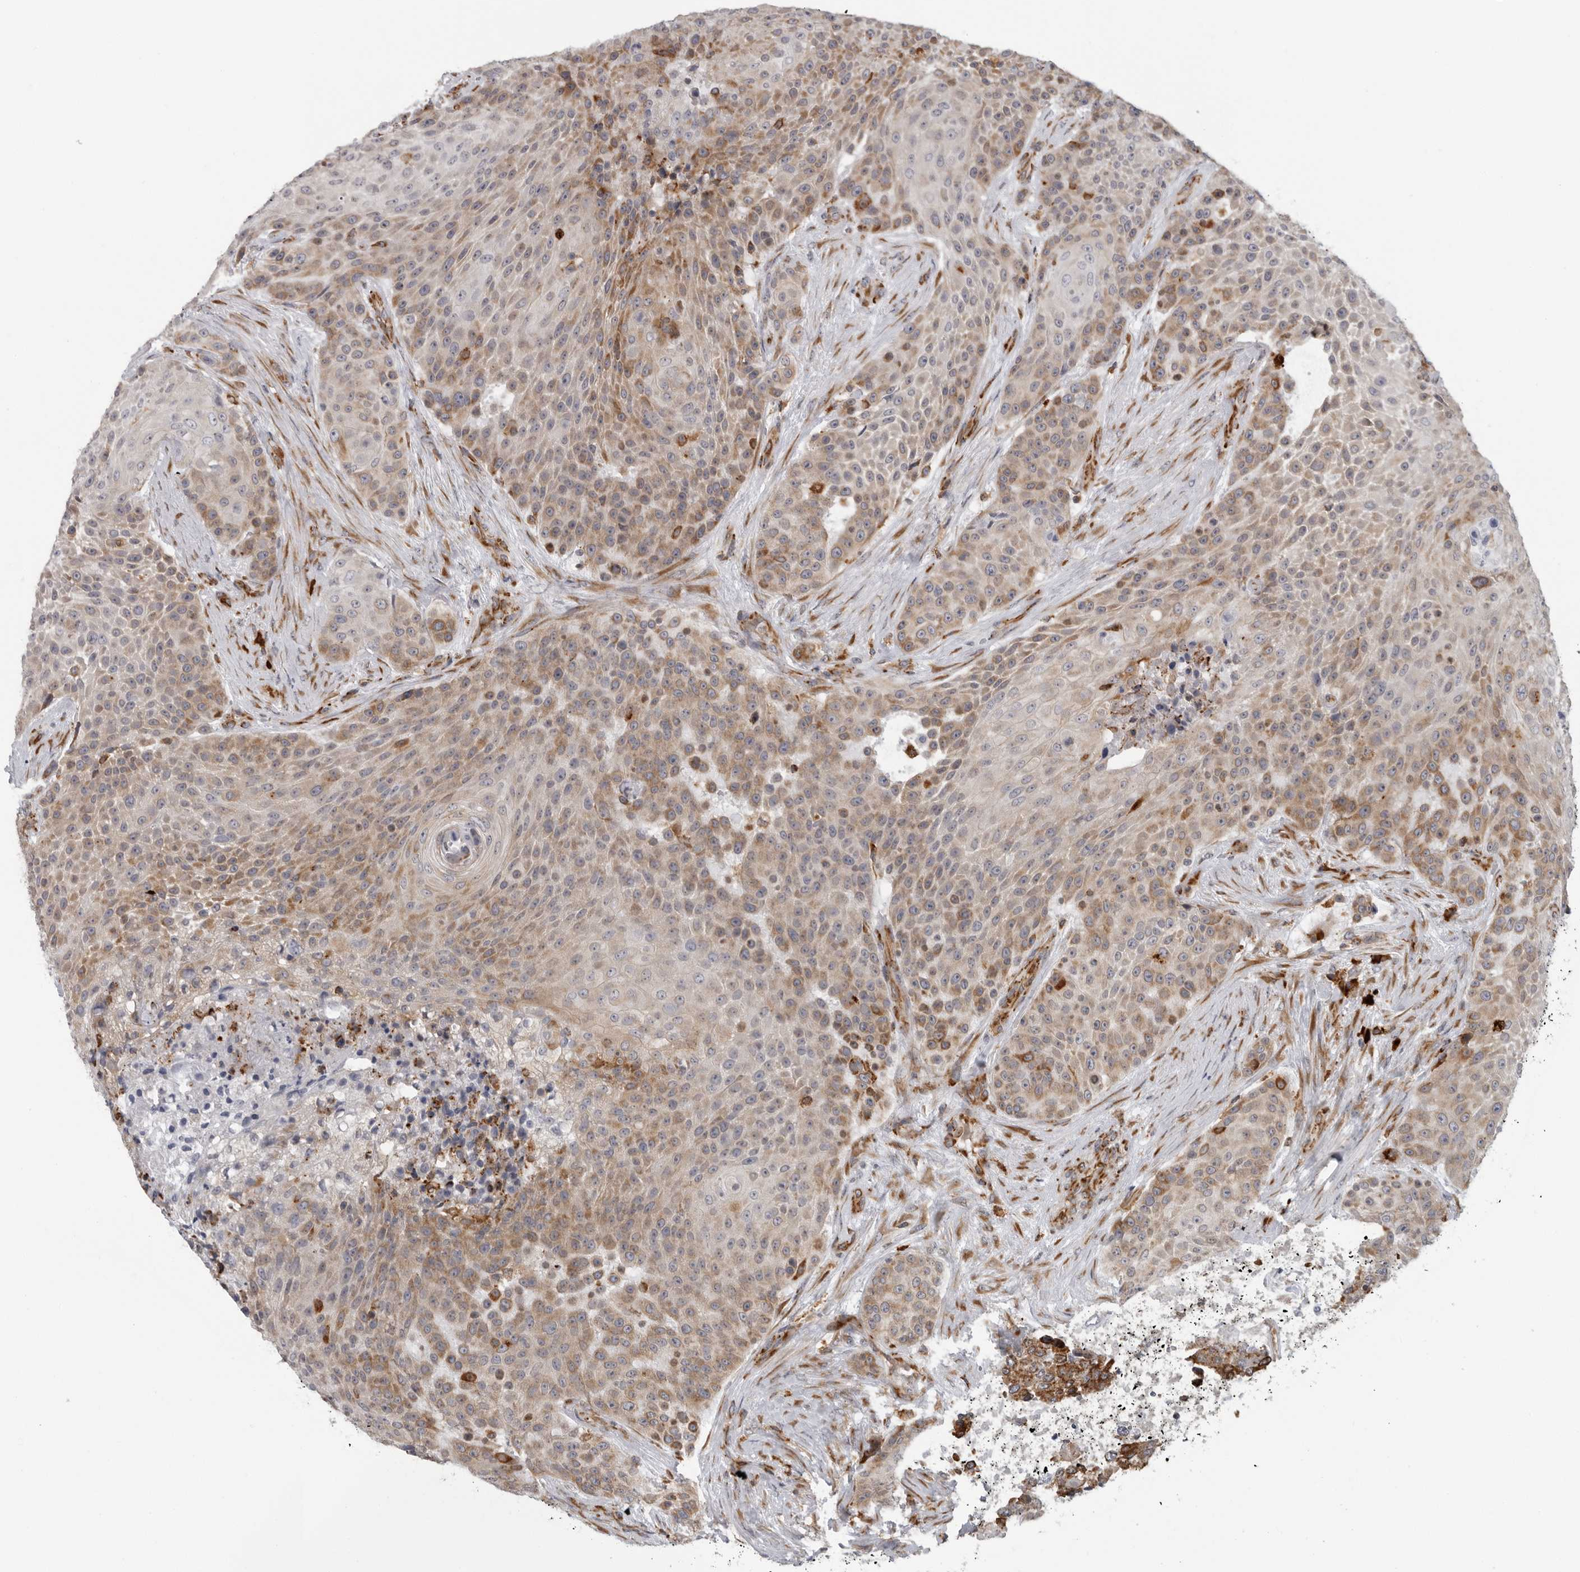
{"staining": {"intensity": "moderate", "quantity": ">75%", "location": "cytoplasmic/membranous"}, "tissue": "urothelial cancer", "cell_type": "Tumor cells", "image_type": "cancer", "snomed": [{"axis": "morphology", "description": "Urothelial carcinoma, High grade"}, {"axis": "topography", "description": "Urinary bladder"}], "caption": "High-magnification brightfield microscopy of urothelial cancer stained with DAB (3,3'-diaminobenzidine) (brown) and counterstained with hematoxylin (blue). tumor cells exhibit moderate cytoplasmic/membranous staining is identified in about>75% of cells.", "gene": "ALPK2", "patient": {"sex": "female", "age": 63}}